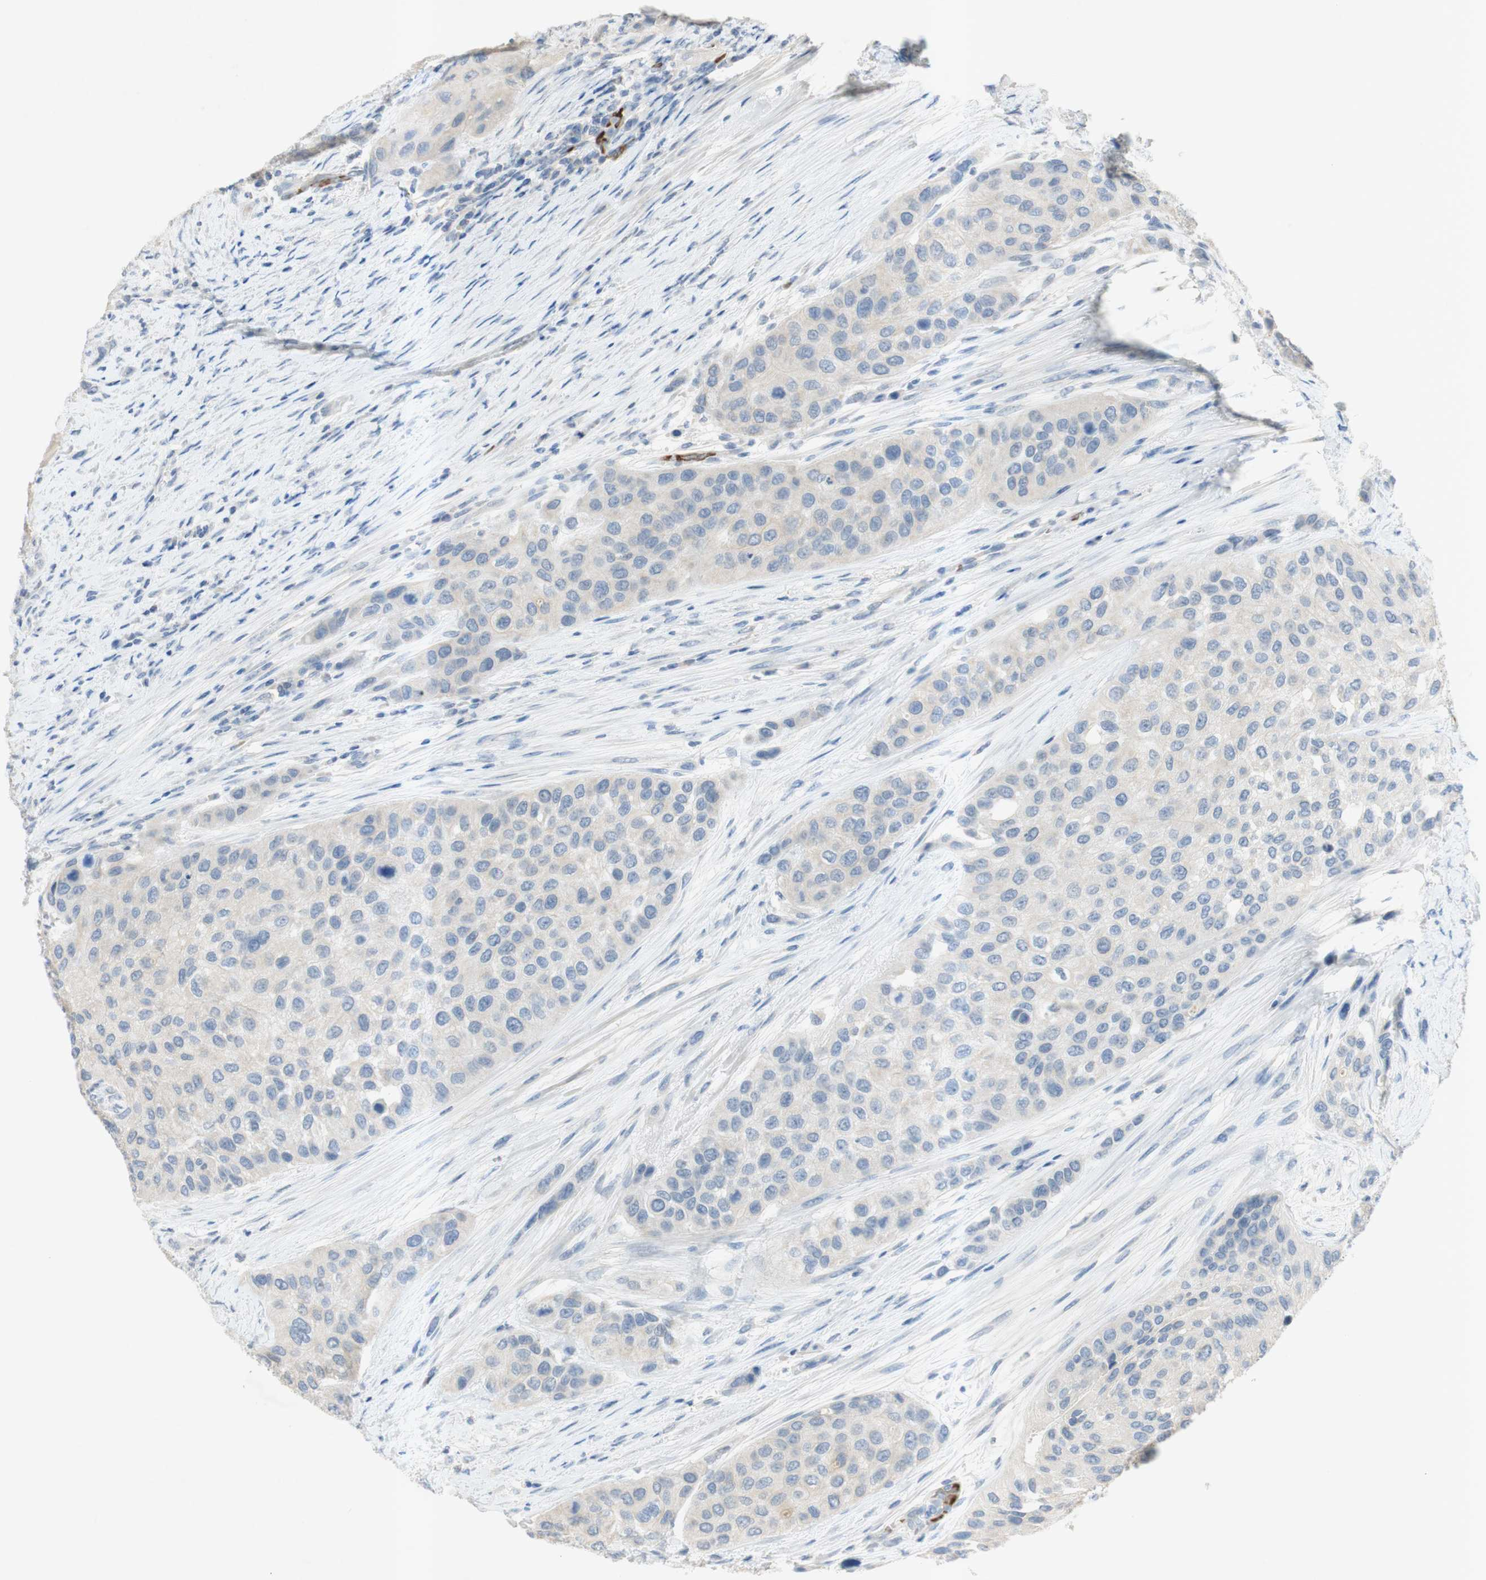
{"staining": {"intensity": "negative", "quantity": "none", "location": "none"}, "tissue": "urothelial cancer", "cell_type": "Tumor cells", "image_type": "cancer", "snomed": [{"axis": "morphology", "description": "Urothelial carcinoma, High grade"}, {"axis": "topography", "description": "Urinary bladder"}], "caption": "Immunohistochemistry image of neoplastic tissue: high-grade urothelial carcinoma stained with DAB shows no significant protein staining in tumor cells.", "gene": "EPO", "patient": {"sex": "female", "age": 56}}